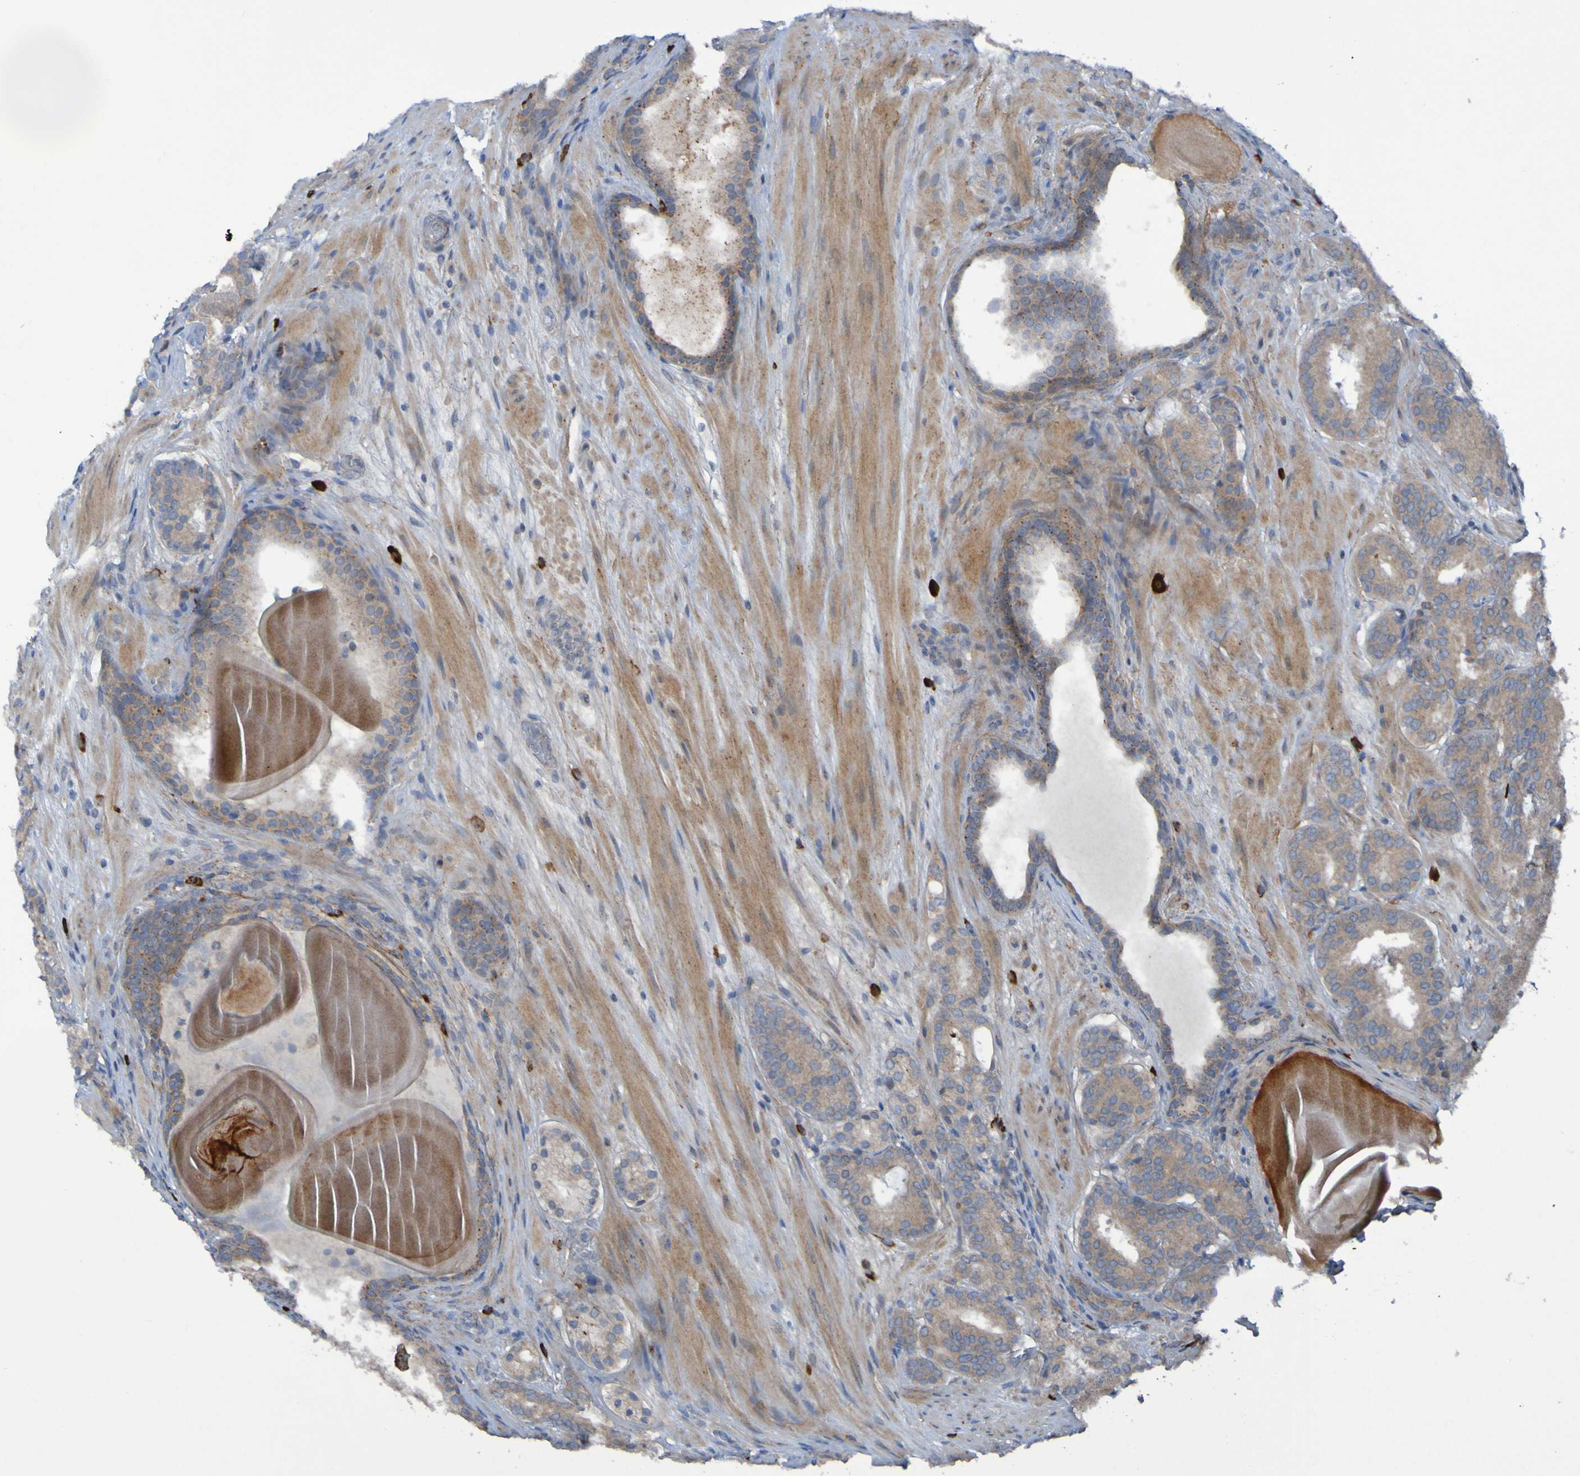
{"staining": {"intensity": "weak", "quantity": ">75%", "location": "cytoplasmic/membranous"}, "tissue": "prostate cancer", "cell_type": "Tumor cells", "image_type": "cancer", "snomed": [{"axis": "morphology", "description": "Adenocarcinoma, Low grade"}, {"axis": "topography", "description": "Prostate"}], "caption": "Immunohistochemical staining of prostate cancer (adenocarcinoma (low-grade)) reveals low levels of weak cytoplasmic/membranous protein positivity in approximately >75% of tumor cells.", "gene": "ANGPT4", "patient": {"sex": "male", "age": 69}}